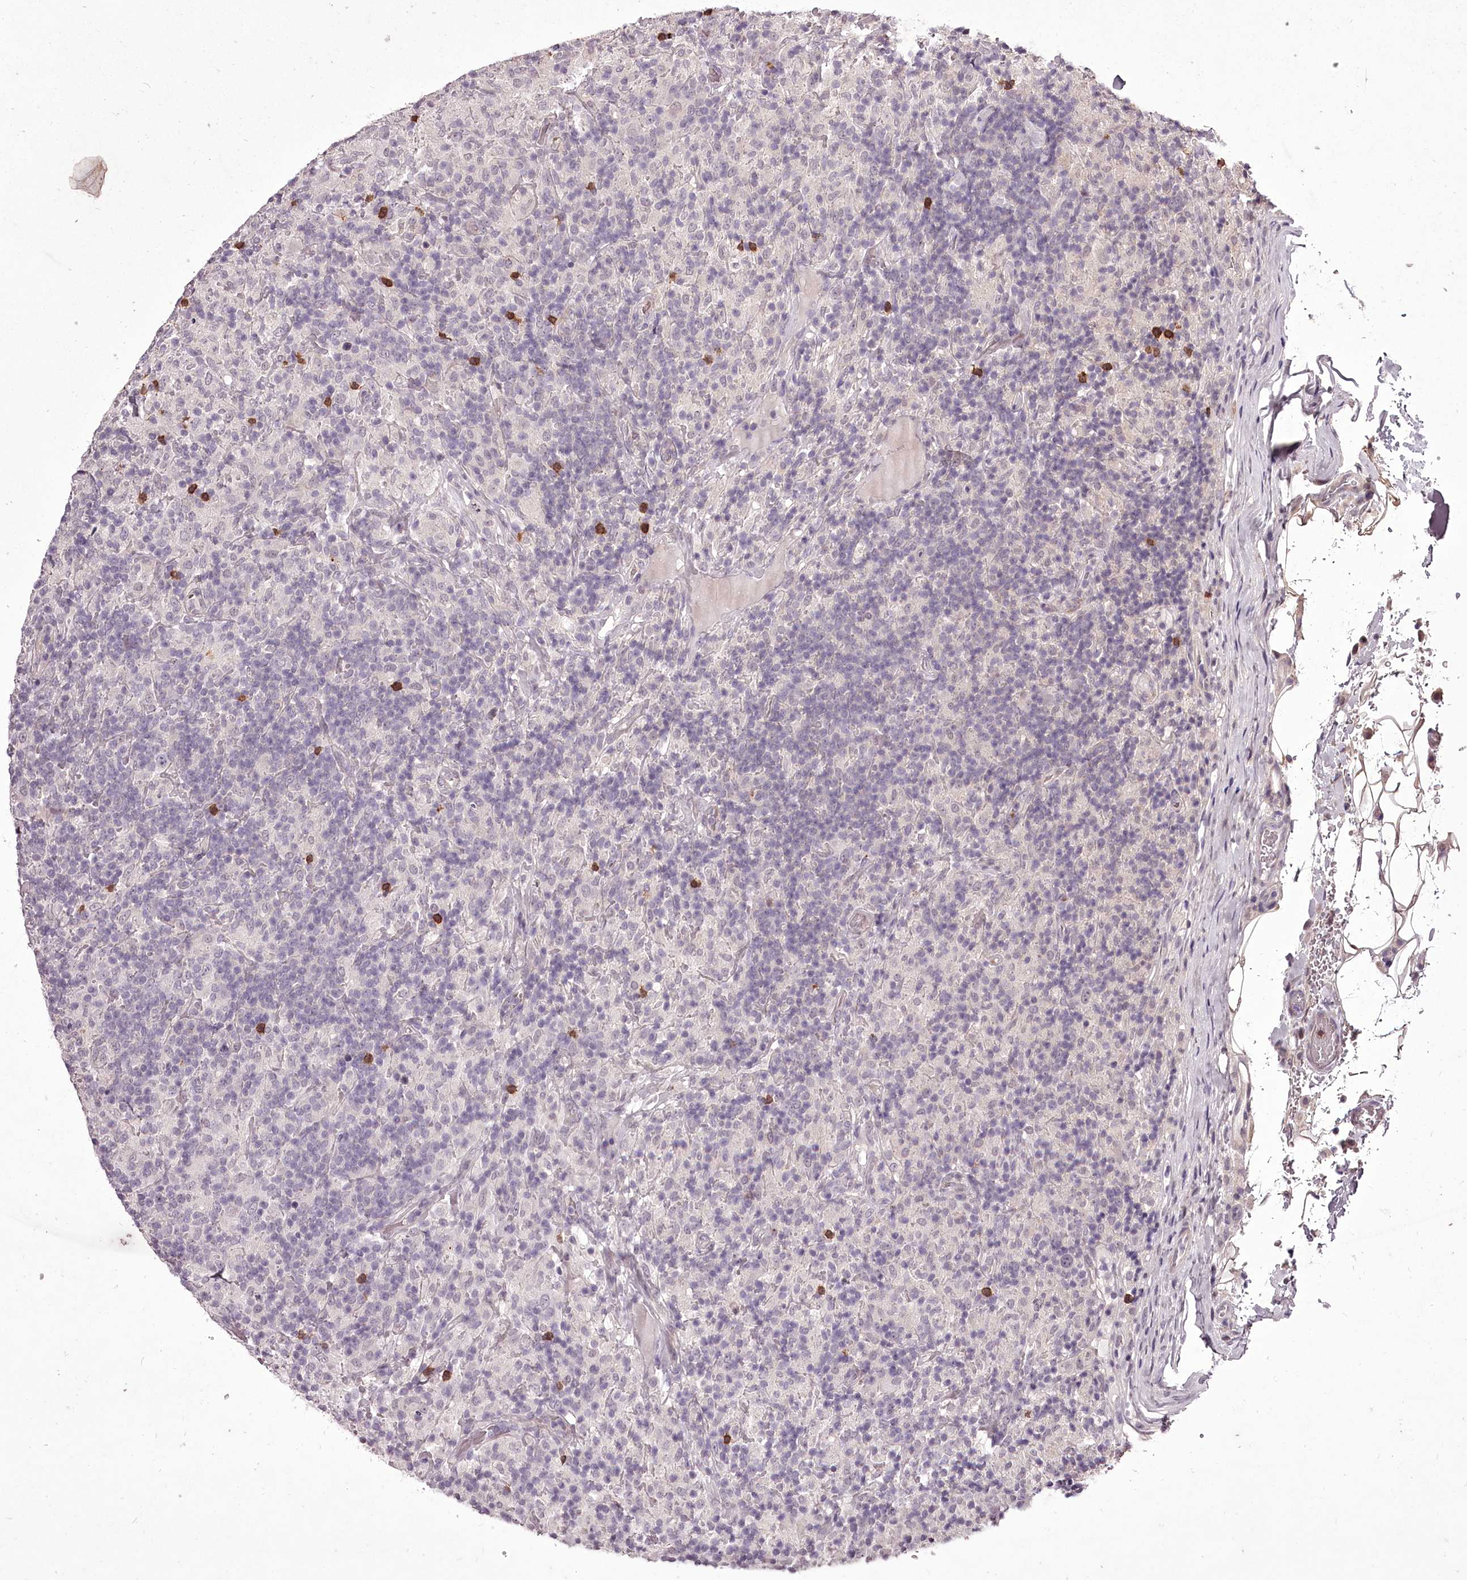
{"staining": {"intensity": "negative", "quantity": "none", "location": "none"}, "tissue": "lymphoma", "cell_type": "Tumor cells", "image_type": "cancer", "snomed": [{"axis": "morphology", "description": "Hodgkin's disease, NOS"}, {"axis": "topography", "description": "Lymph node"}], "caption": "This photomicrograph is of lymphoma stained with immunohistochemistry (IHC) to label a protein in brown with the nuclei are counter-stained blue. There is no expression in tumor cells.", "gene": "ADRA1D", "patient": {"sex": "male", "age": 70}}